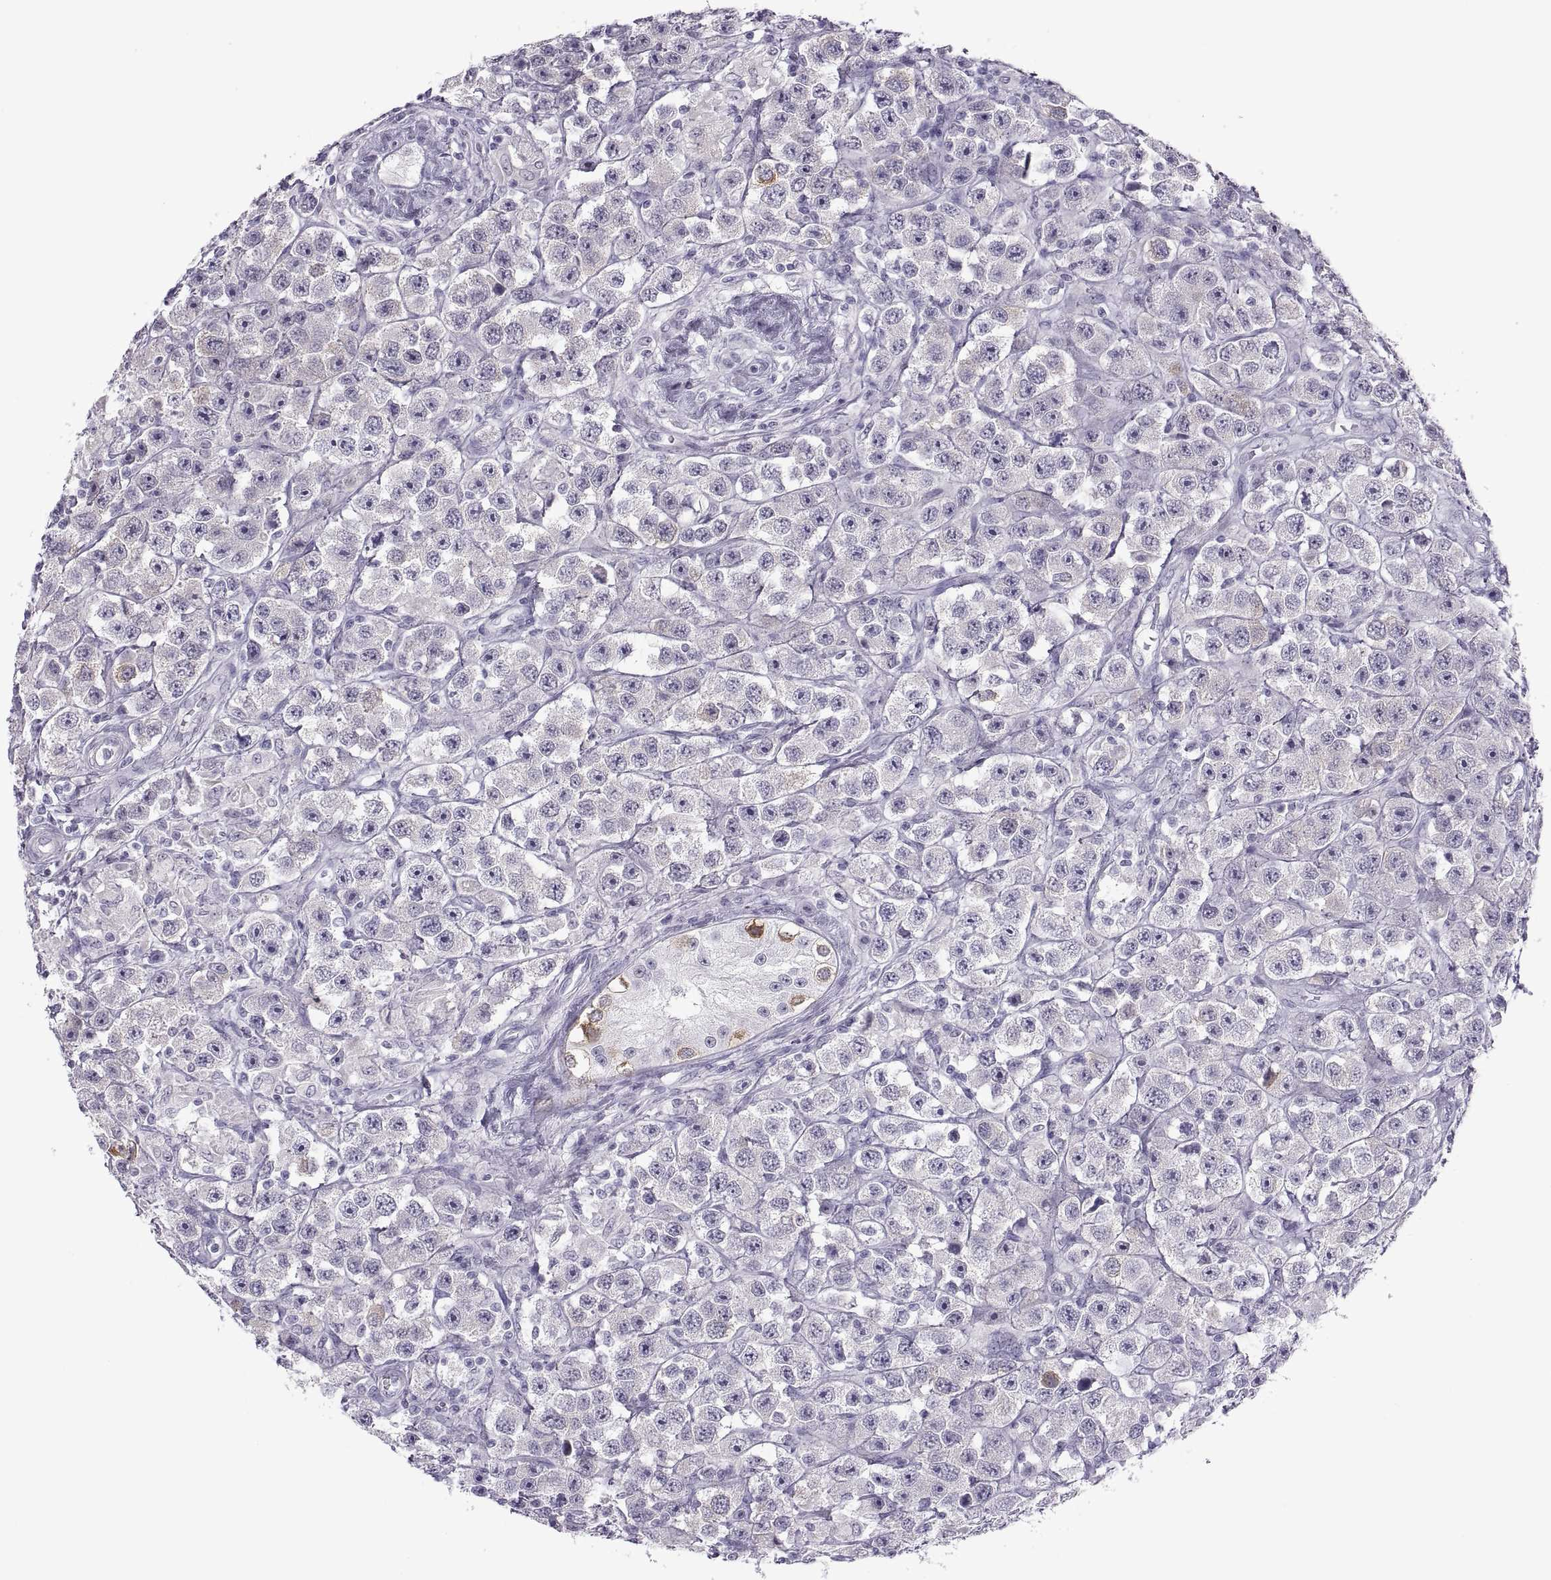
{"staining": {"intensity": "negative", "quantity": "none", "location": "none"}, "tissue": "testis cancer", "cell_type": "Tumor cells", "image_type": "cancer", "snomed": [{"axis": "morphology", "description": "Seminoma, NOS"}, {"axis": "topography", "description": "Testis"}], "caption": "The photomicrograph shows no significant staining in tumor cells of testis cancer (seminoma).", "gene": "C3orf22", "patient": {"sex": "male", "age": 45}}